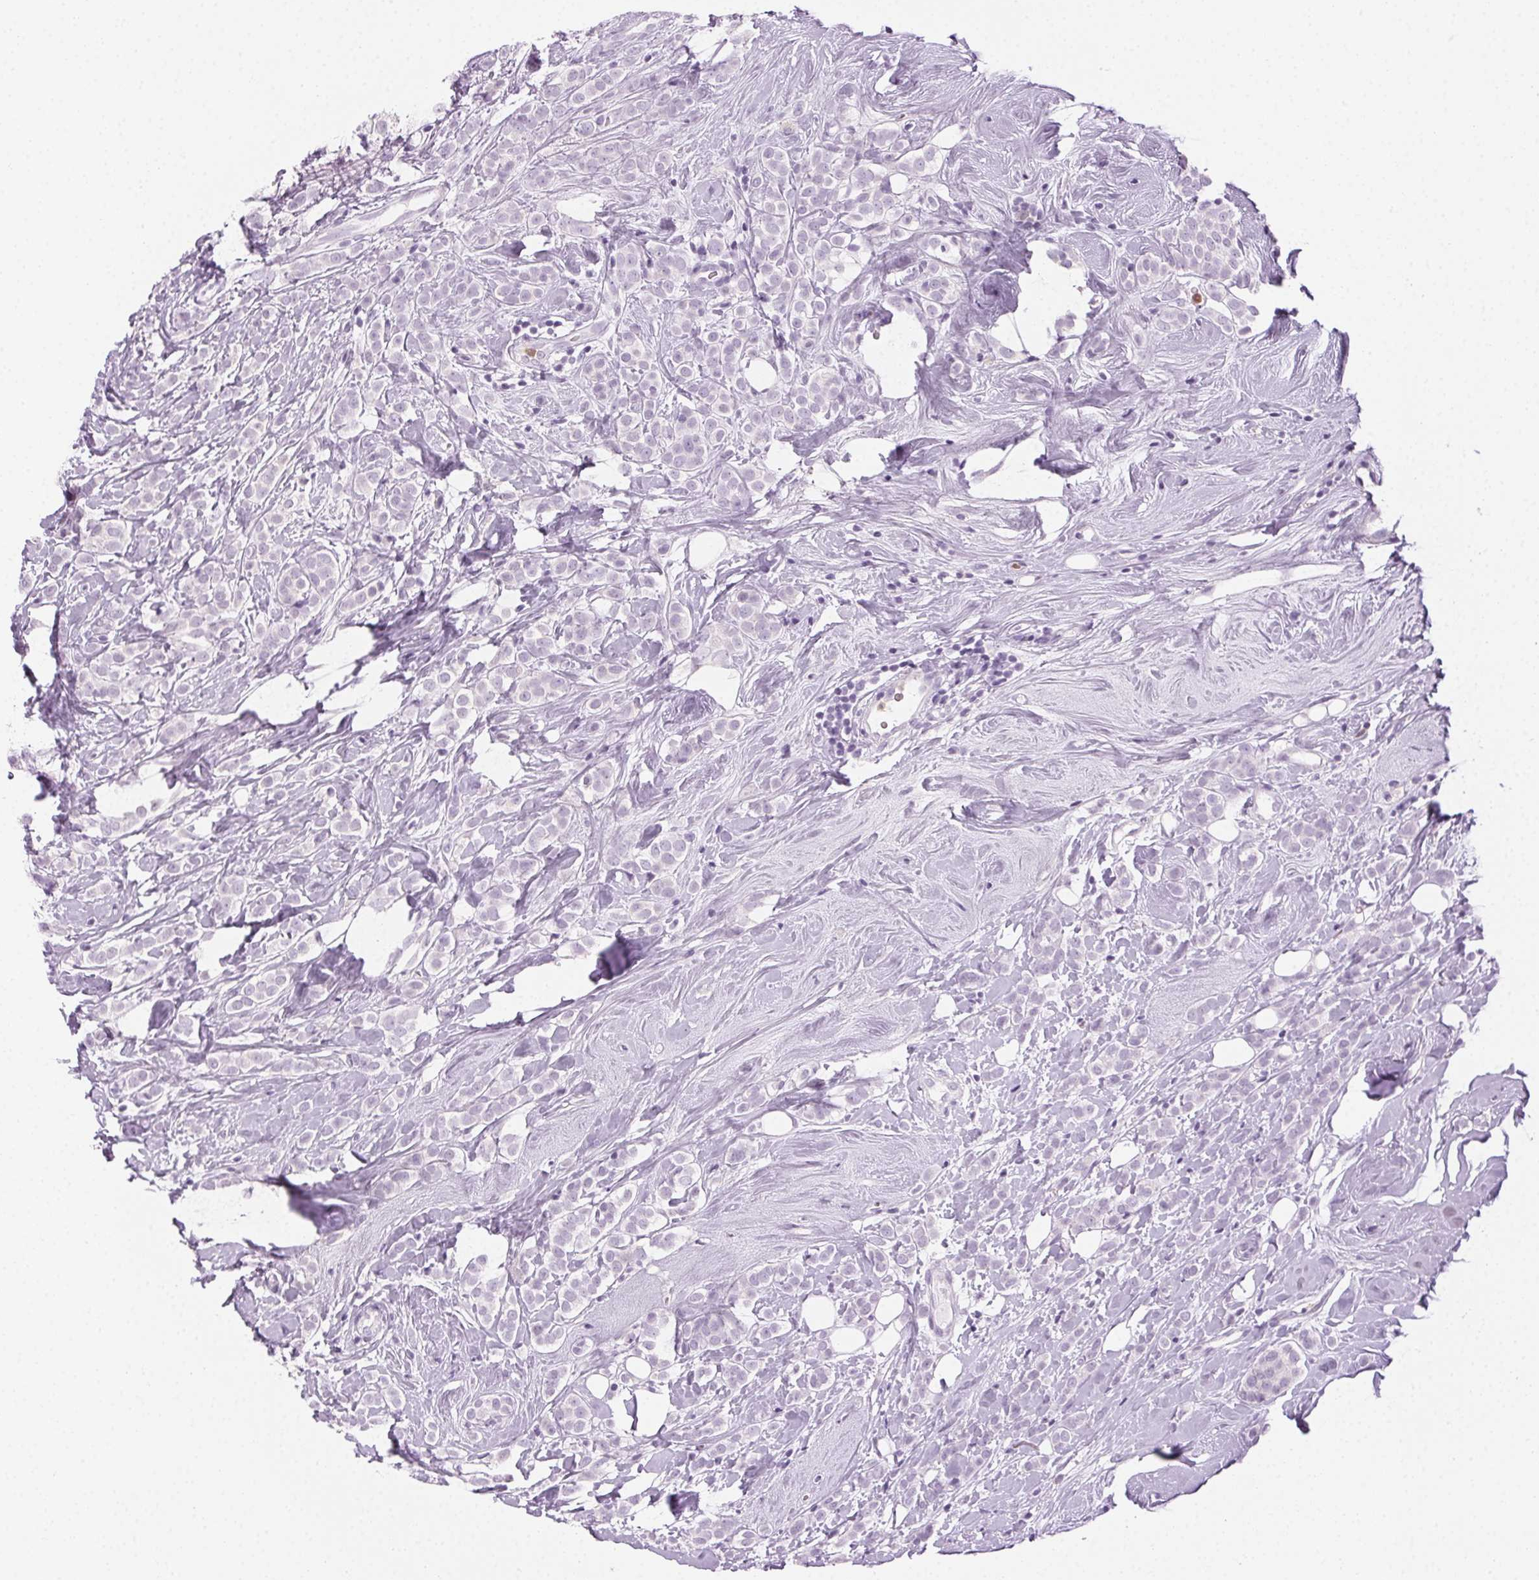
{"staining": {"intensity": "negative", "quantity": "none", "location": "none"}, "tissue": "breast cancer", "cell_type": "Tumor cells", "image_type": "cancer", "snomed": [{"axis": "morphology", "description": "Lobular carcinoma"}, {"axis": "topography", "description": "Breast"}], "caption": "IHC of lobular carcinoma (breast) reveals no expression in tumor cells.", "gene": "MPO", "patient": {"sex": "female", "age": 49}}